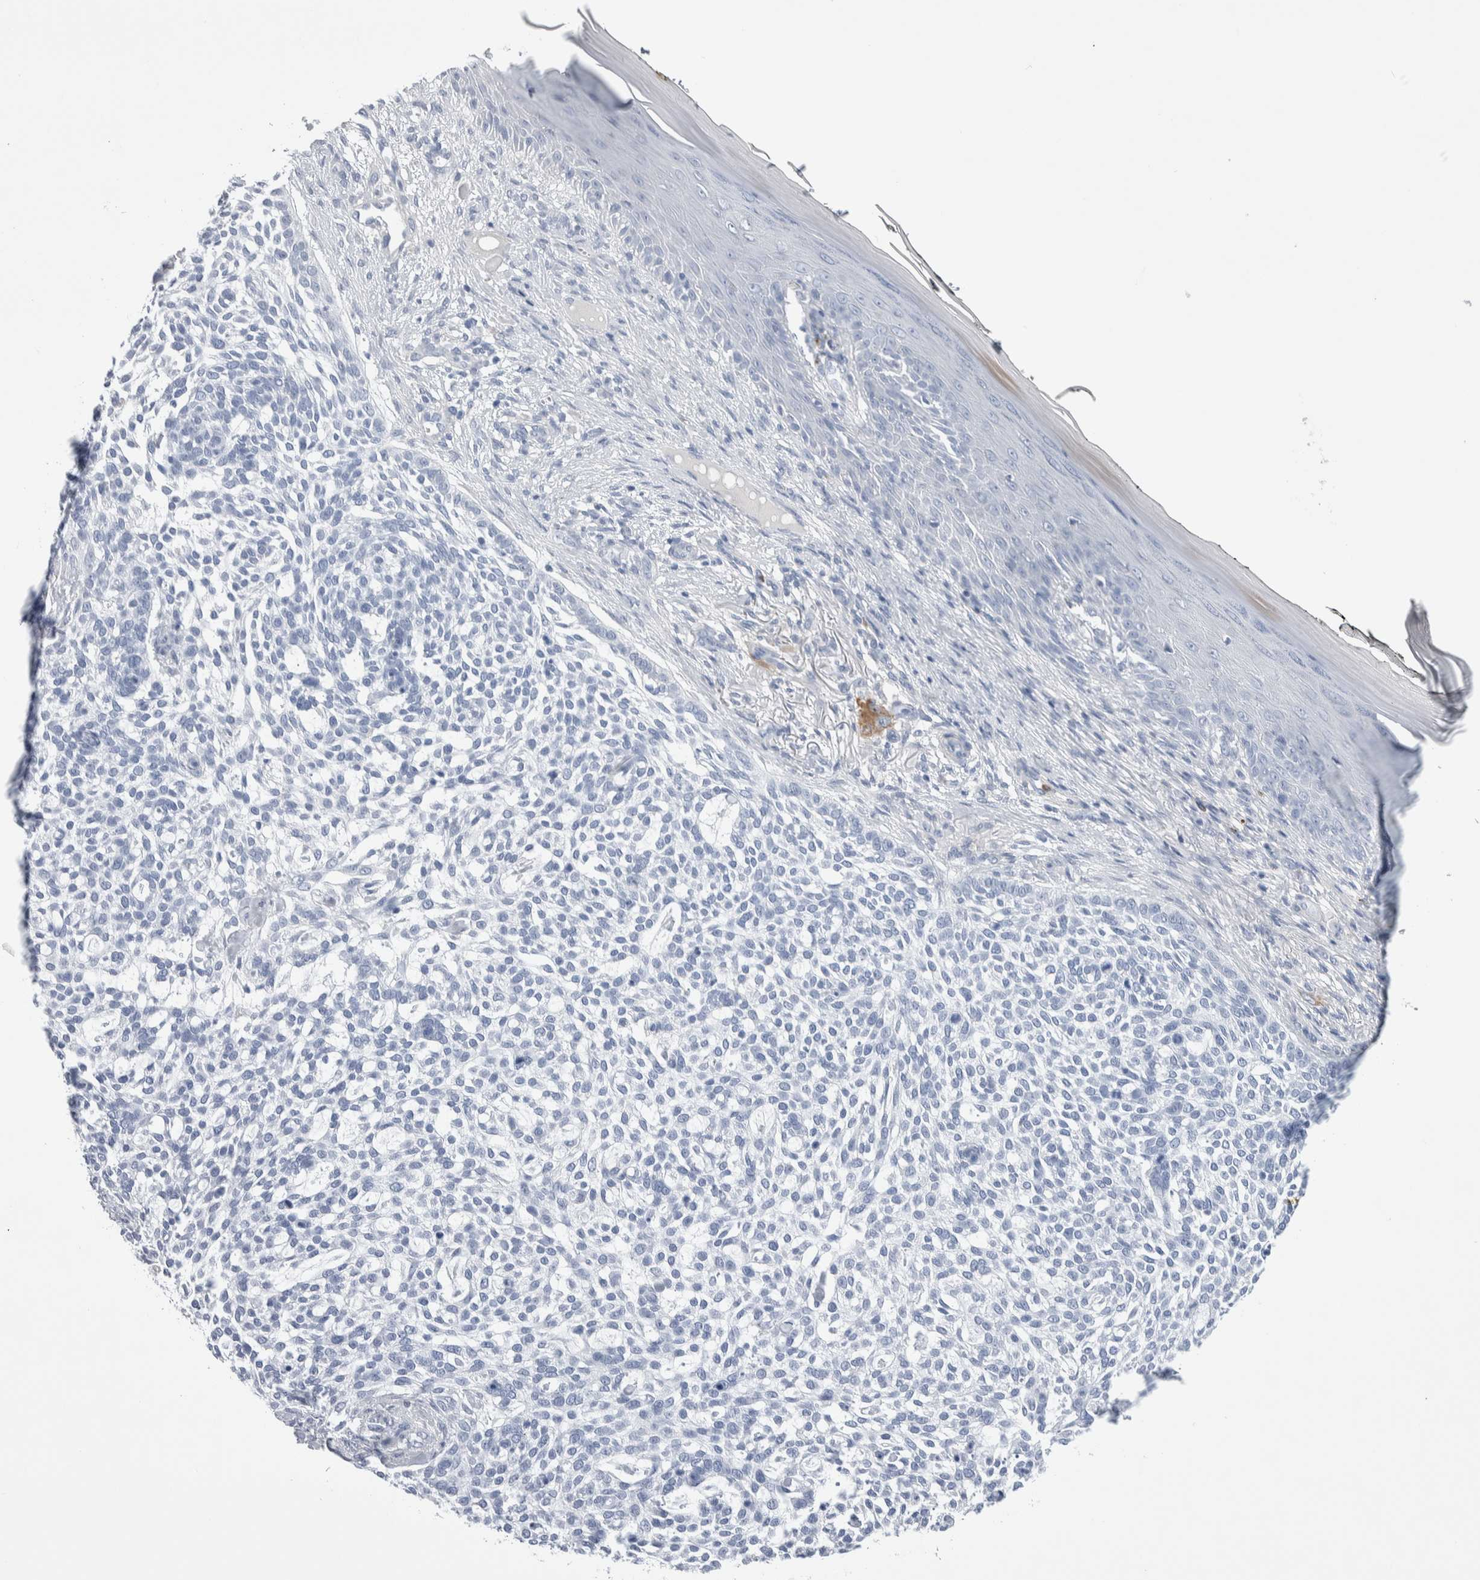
{"staining": {"intensity": "negative", "quantity": "none", "location": "none"}, "tissue": "skin cancer", "cell_type": "Tumor cells", "image_type": "cancer", "snomed": [{"axis": "morphology", "description": "Basal cell carcinoma"}, {"axis": "topography", "description": "Skin"}], "caption": "High magnification brightfield microscopy of skin basal cell carcinoma stained with DAB (brown) and counterstained with hematoxylin (blue): tumor cells show no significant positivity. (IHC, brightfield microscopy, high magnification).", "gene": "LURAP1L", "patient": {"sex": "female", "age": 64}}